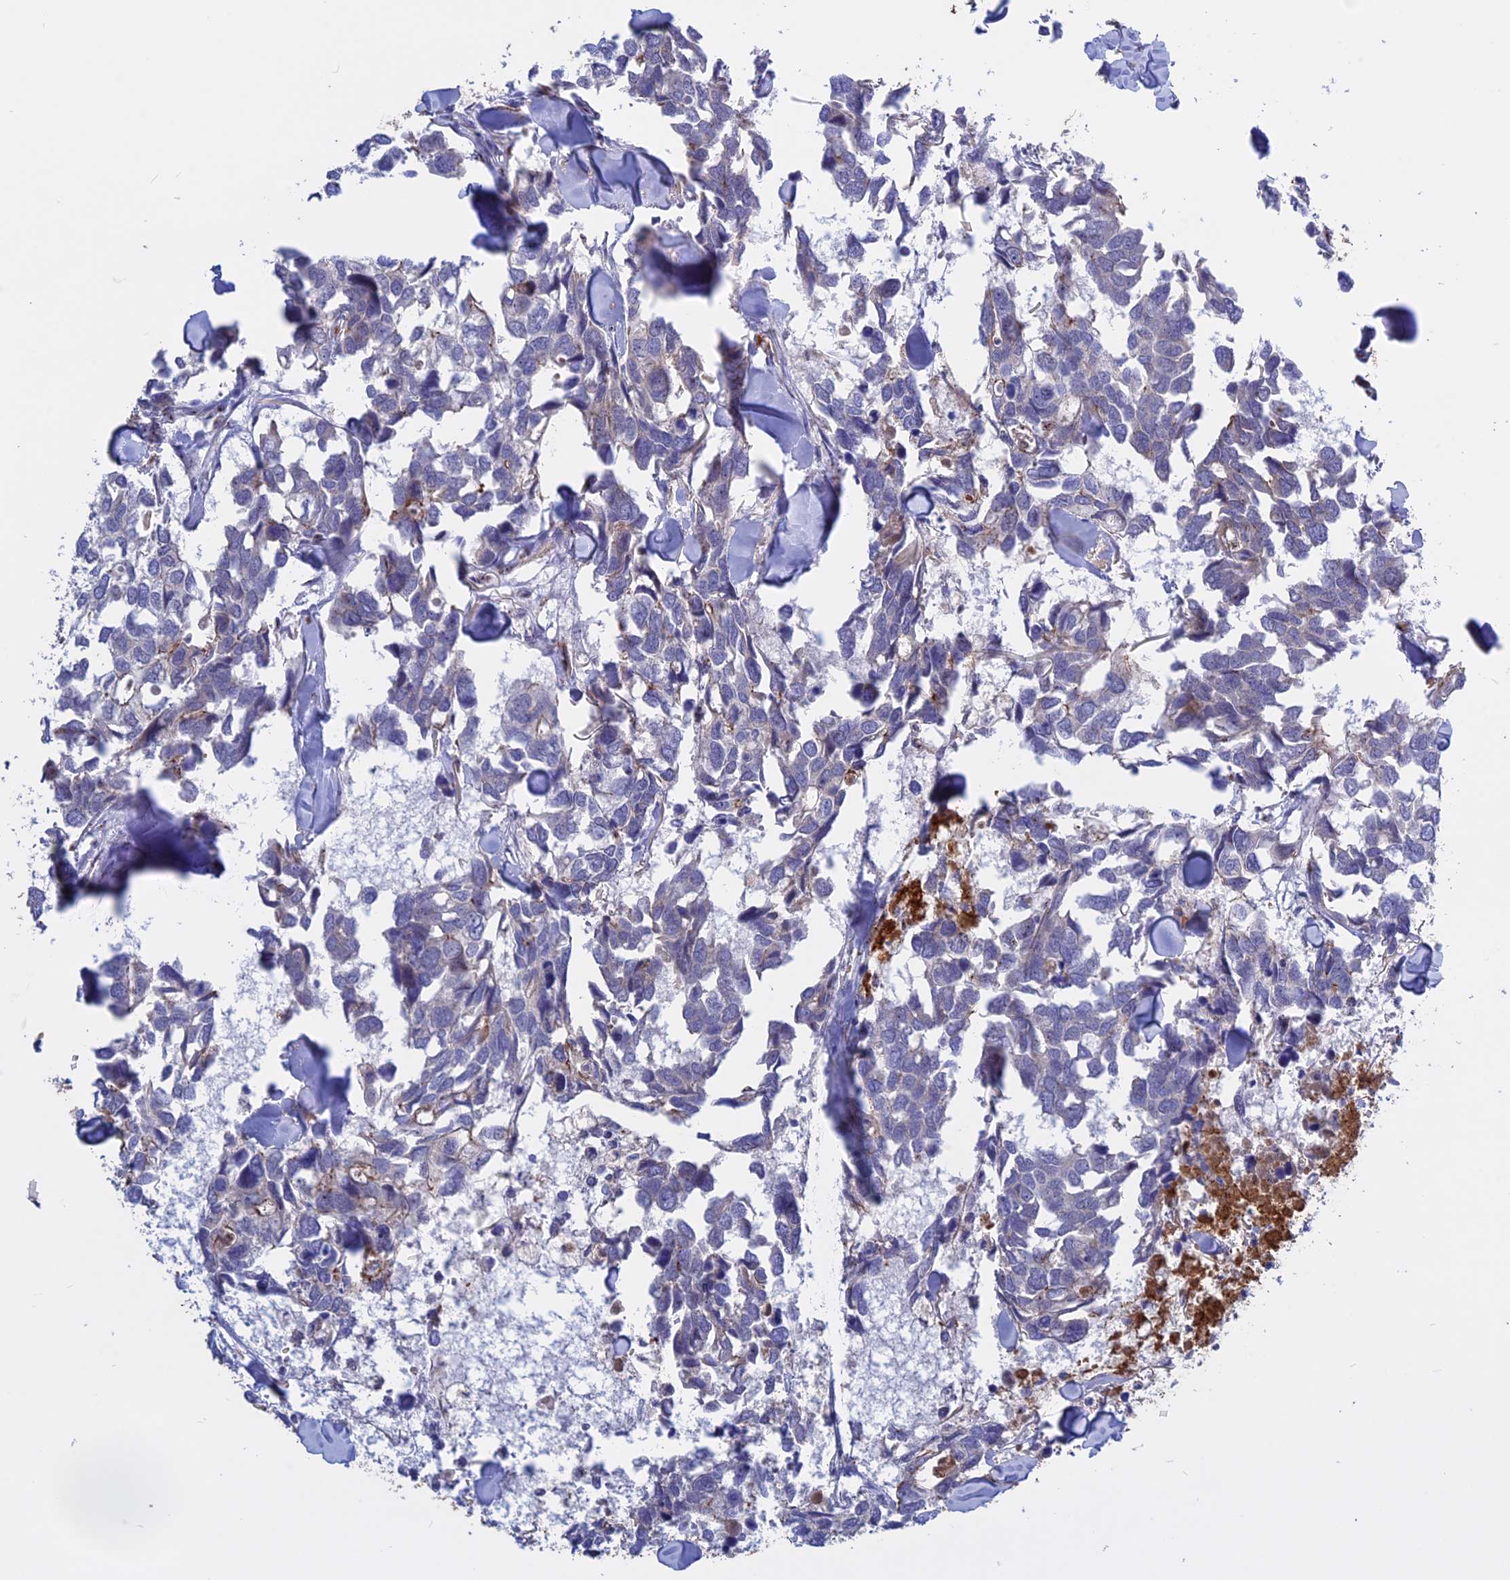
{"staining": {"intensity": "negative", "quantity": "none", "location": "none"}, "tissue": "breast cancer", "cell_type": "Tumor cells", "image_type": "cancer", "snomed": [{"axis": "morphology", "description": "Duct carcinoma"}, {"axis": "topography", "description": "Breast"}], "caption": "A high-resolution image shows immunohistochemistry staining of breast infiltrating ductal carcinoma, which displays no significant staining in tumor cells.", "gene": "GK5", "patient": {"sex": "female", "age": 83}}